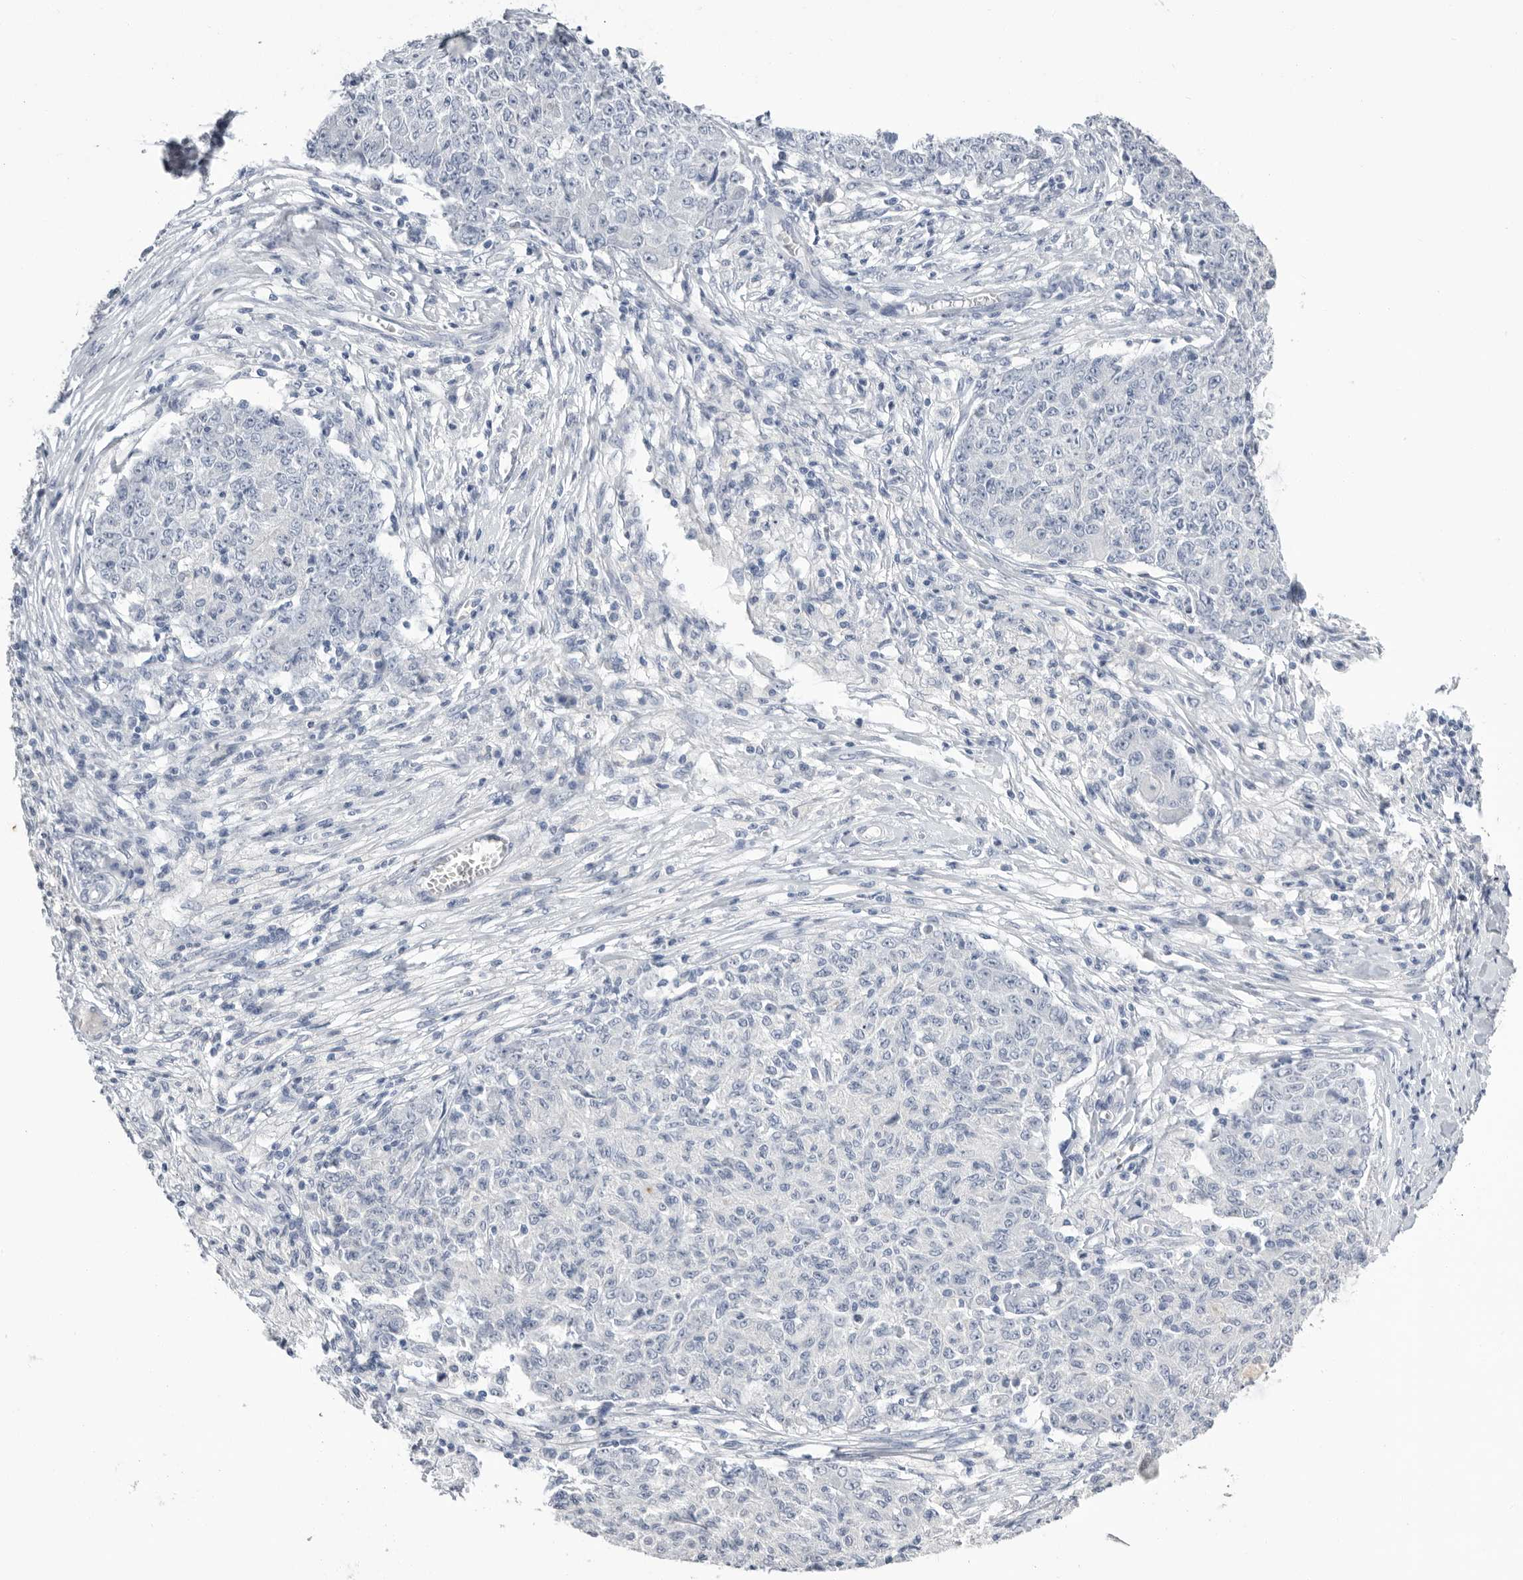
{"staining": {"intensity": "negative", "quantity": "none", "location": "none"}, "tissue": "ovarian cancer", "cell_type": "Tumor cells", "image_type": "cancer", "snomed": [{"axis": "morphology", "description": "Carcinoma, endometroid"}, {"axis": "topography", "description": "Ovary"}], "caption": "IHC photomicrograph of neoplastic tissue: ovarian endometroid carcinoma stained with DAB (3,3'-diaminobenzidine) demonstrates no significant protein staining in tumor cells. (Stains: DAB (3,3'-diaminobenzidine) immunohistochemistry with hematoxylin counter stain, Microscopy: brightfield microscopy at high magnification).", "gene": "APOA2", "patient": {"sex": "female", "age": 42}}